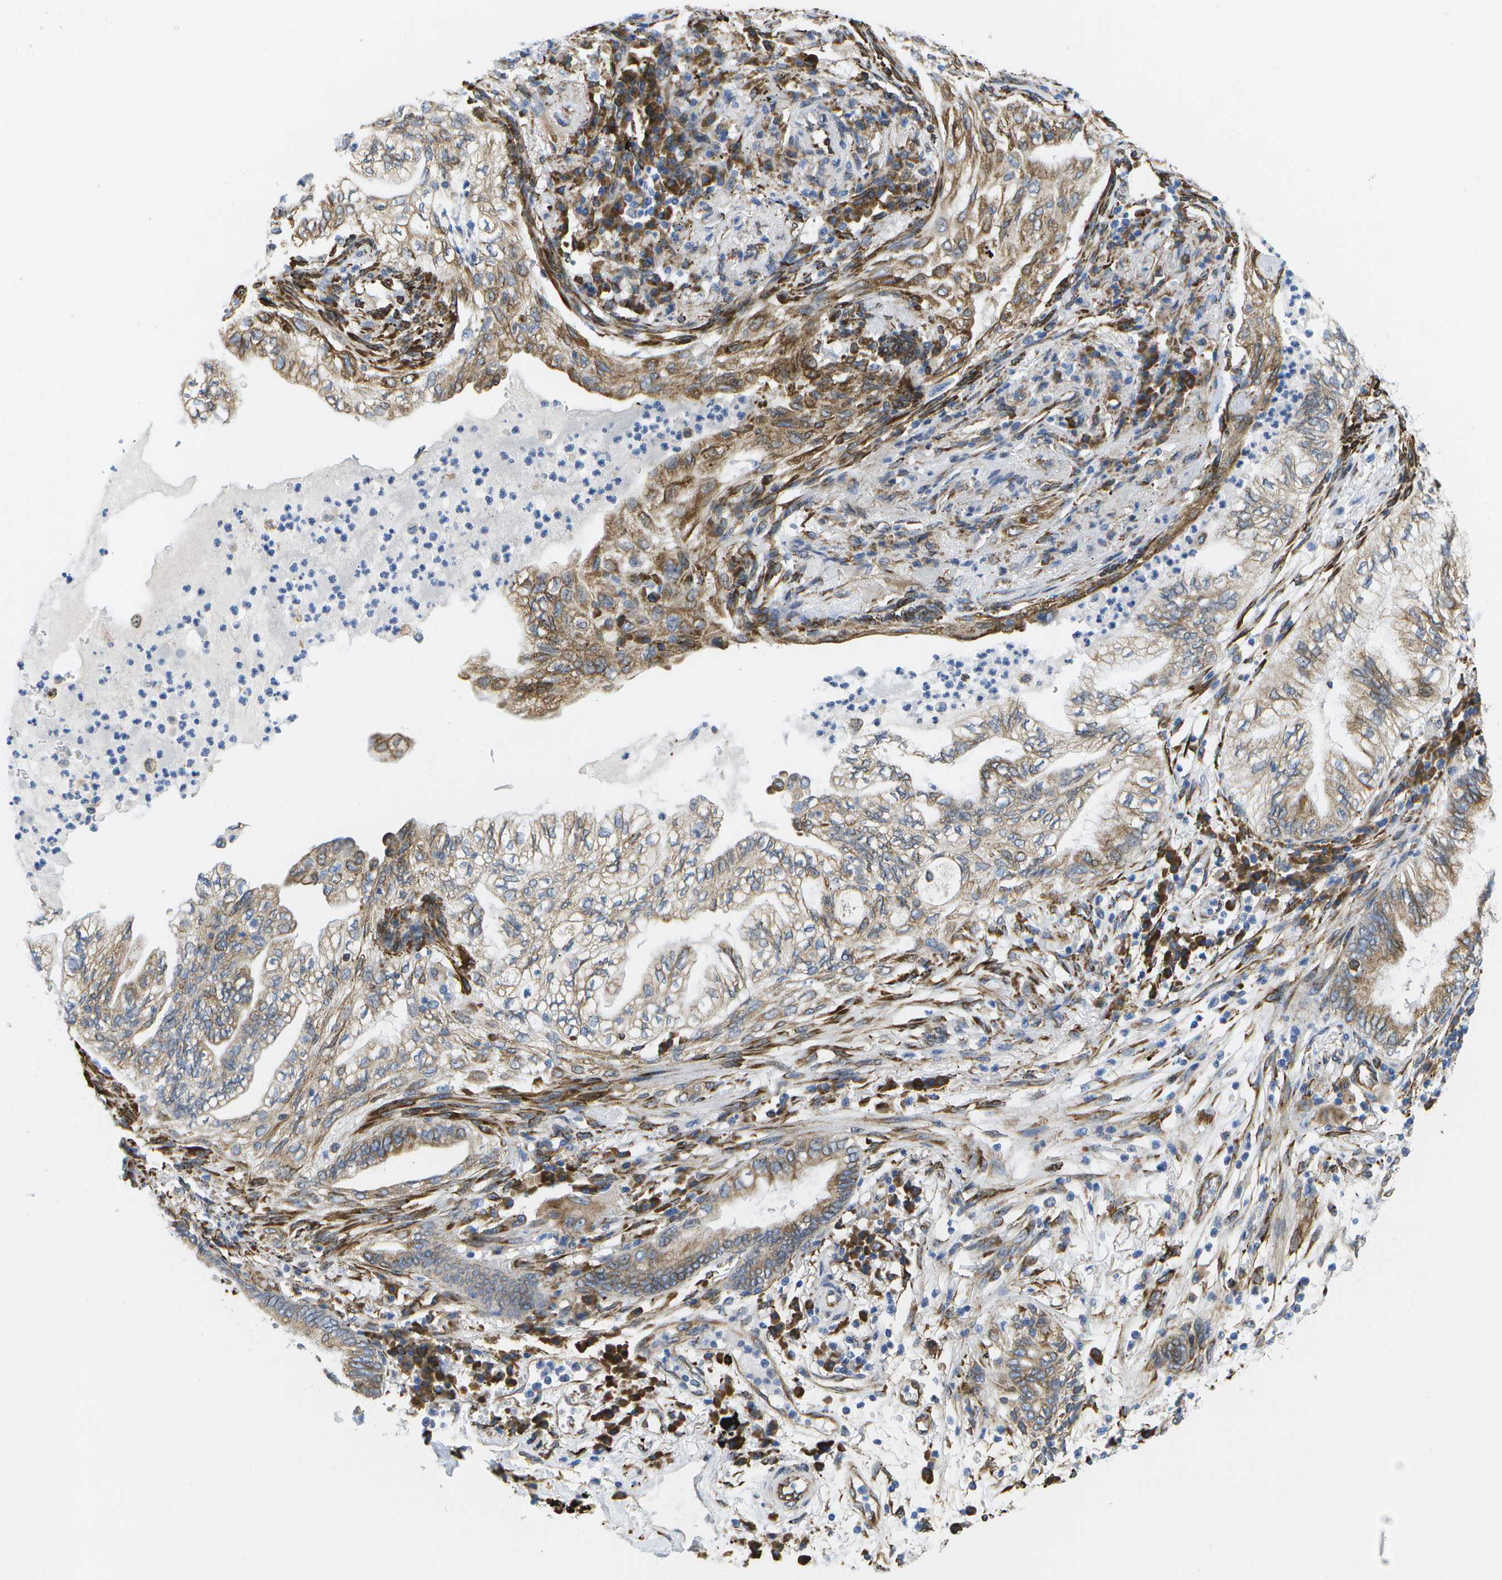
{"staining": {"intensity": "moderate", "quantity": ">75%", "location": "cytoplasmic/membranous"}, "tissue": "lung cancer", "cell_type": "Tumor cells", "image_type": "cancer", "snomed": [{"axis": "morphology", "description": "Normal tissue, NOS"}, {"axis": "morphology", "description": "Adenocarcinoma, NOS"}, {"axis": "topography", "description": "Bronchus"}, {"axis": "topography", "description": "Lung"}], "caption": "This is a photomicrograph of IHC staining of lung adenocarcinoma, which shows moderate positivity in the cytoplasmic/membranous of tumor cells.", "gene": "ZDHHC17", "patient": {"sex": "female", "age": 70}}